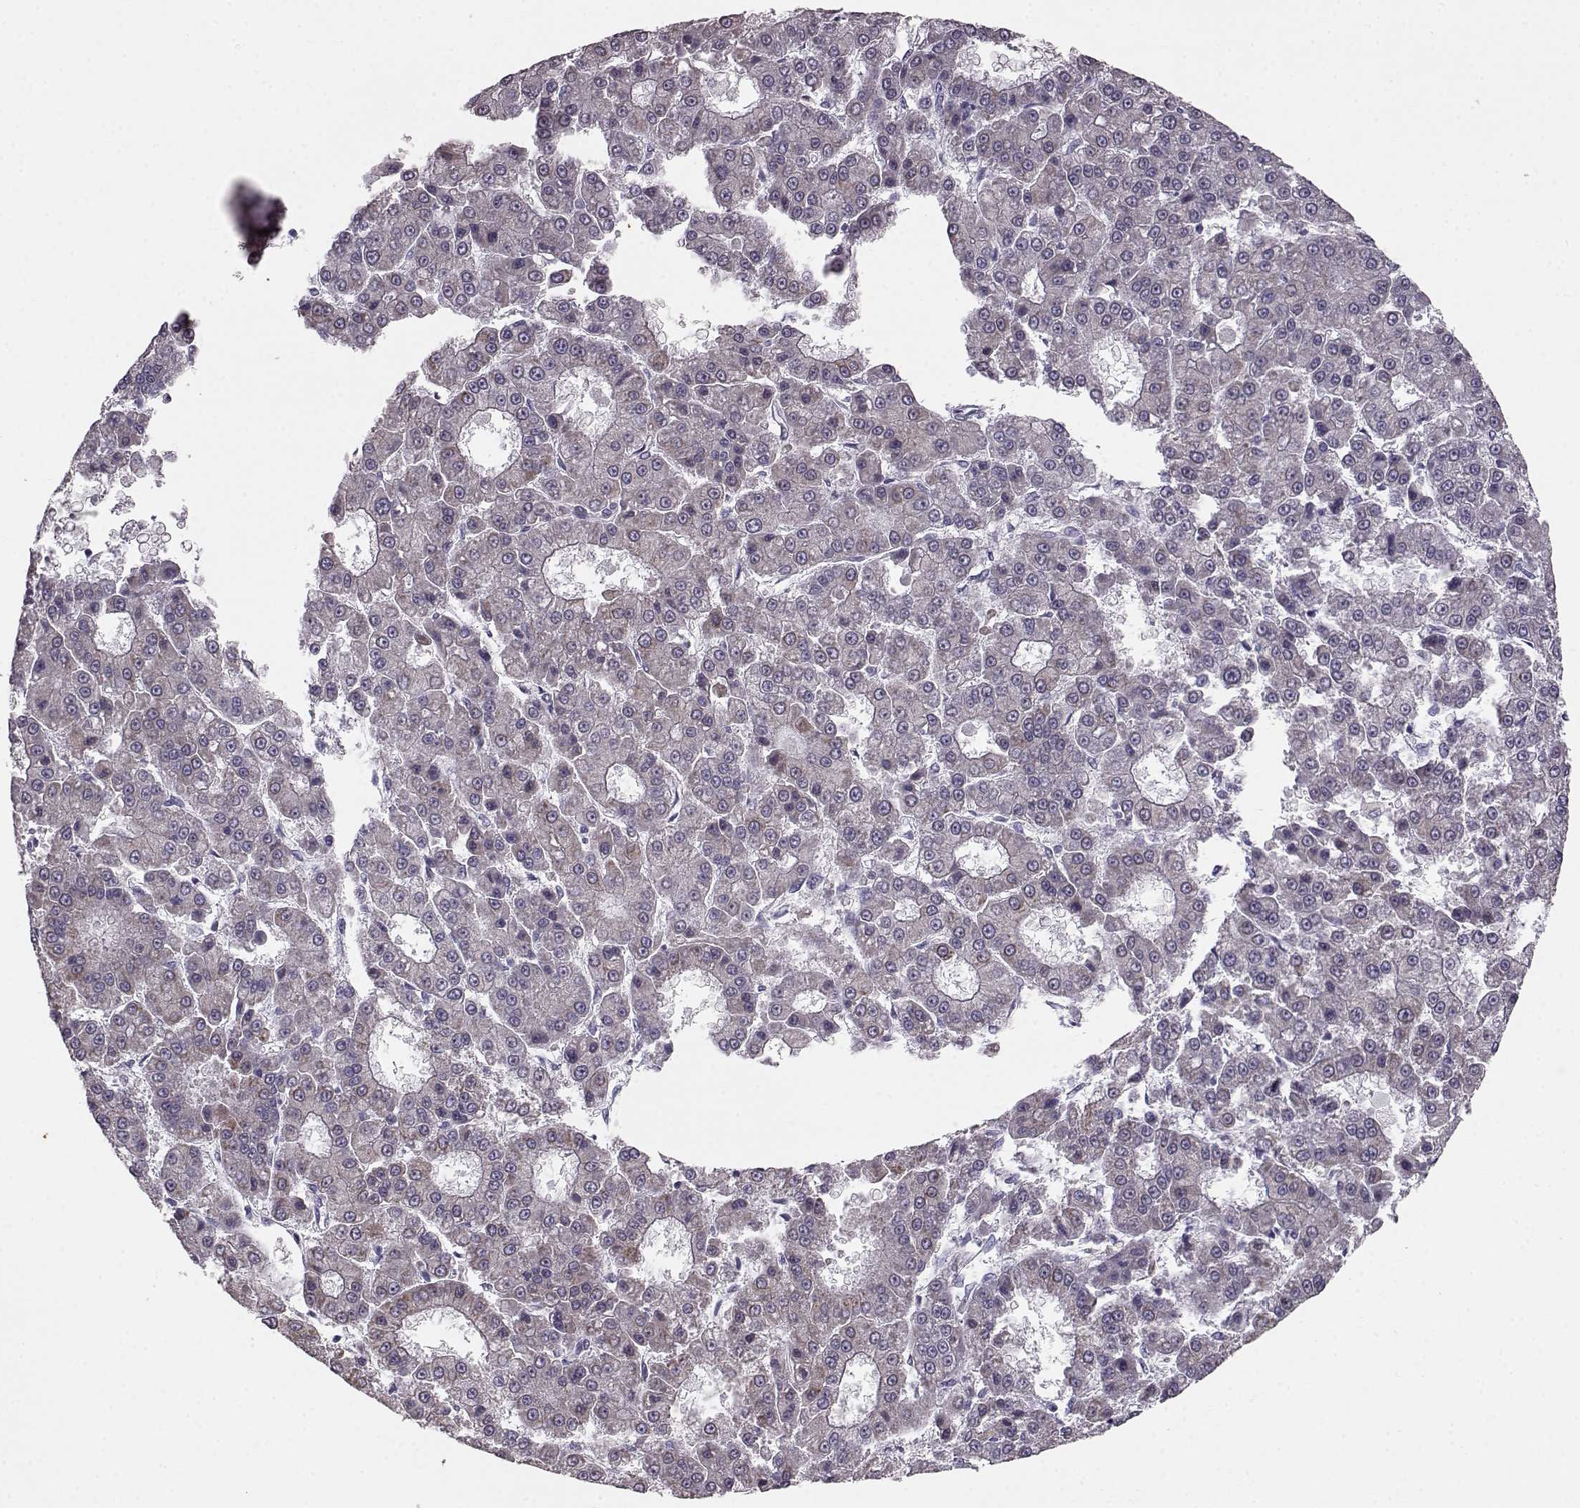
{"staining": {"intensity": "moderate", "quantity": "<25%", "location": "cytoplasmic/membranous"}, "tissue": "liver cancer", "cell_type": "Tumor cells", "image_type": "cancer", "snomed": [{"axis": "morphology", "description": "Carcinoma, Hepatocellular, NOS"}, {"axis": "topography", "description": "Liver"}], "caption": "This micrograph displays IHC staining of human liver hepatocellular carcinoma, with low moderate cytoplasmic/membranous expression in approximately <25% of tumor cells.", "gene": "ELOVL5", "patient": {"sex": "male", "age": 70}}